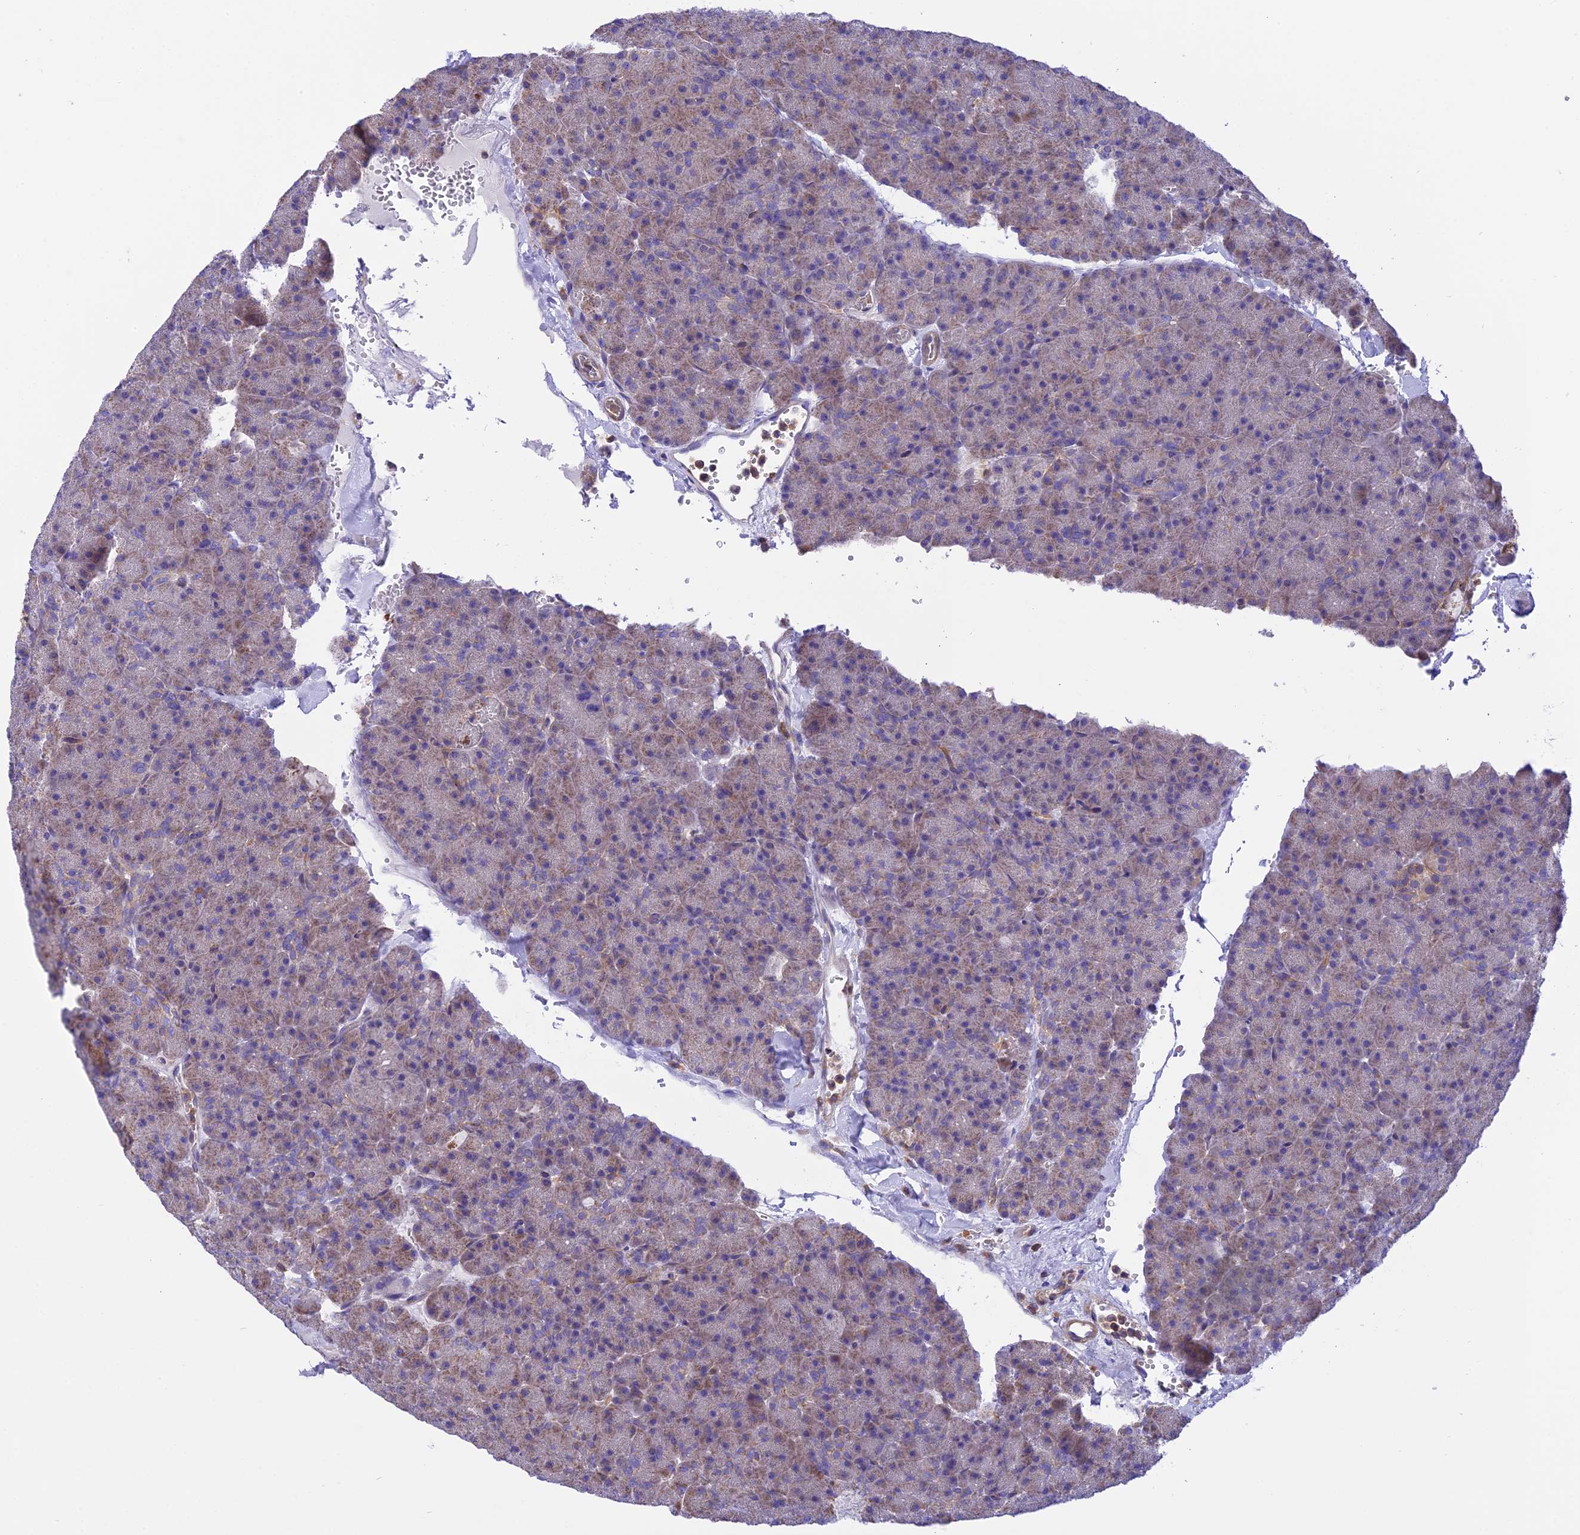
{"staining": {"intensity": "weak", "quantity": "25%-75%", "location": "cytoplasmic/membranous"}, "tissue": "pancreas", "cell_type": "Exocrine glandular cells", "image_type": "normal", "snomed": [{"axis": "morphology", "description": "Normal tissue, NOS"}, {"axis": "topography", "description": "Pancreas"}], "caption": "An image showing weak cytoplasmic/membranous staining in about 25%-75% of exocrine glandular cells in benign pancreas, as visualized by brown immunohistochemical staining.", "gene": "CORO7", "patient": {"sex": "male", "age": 36}}